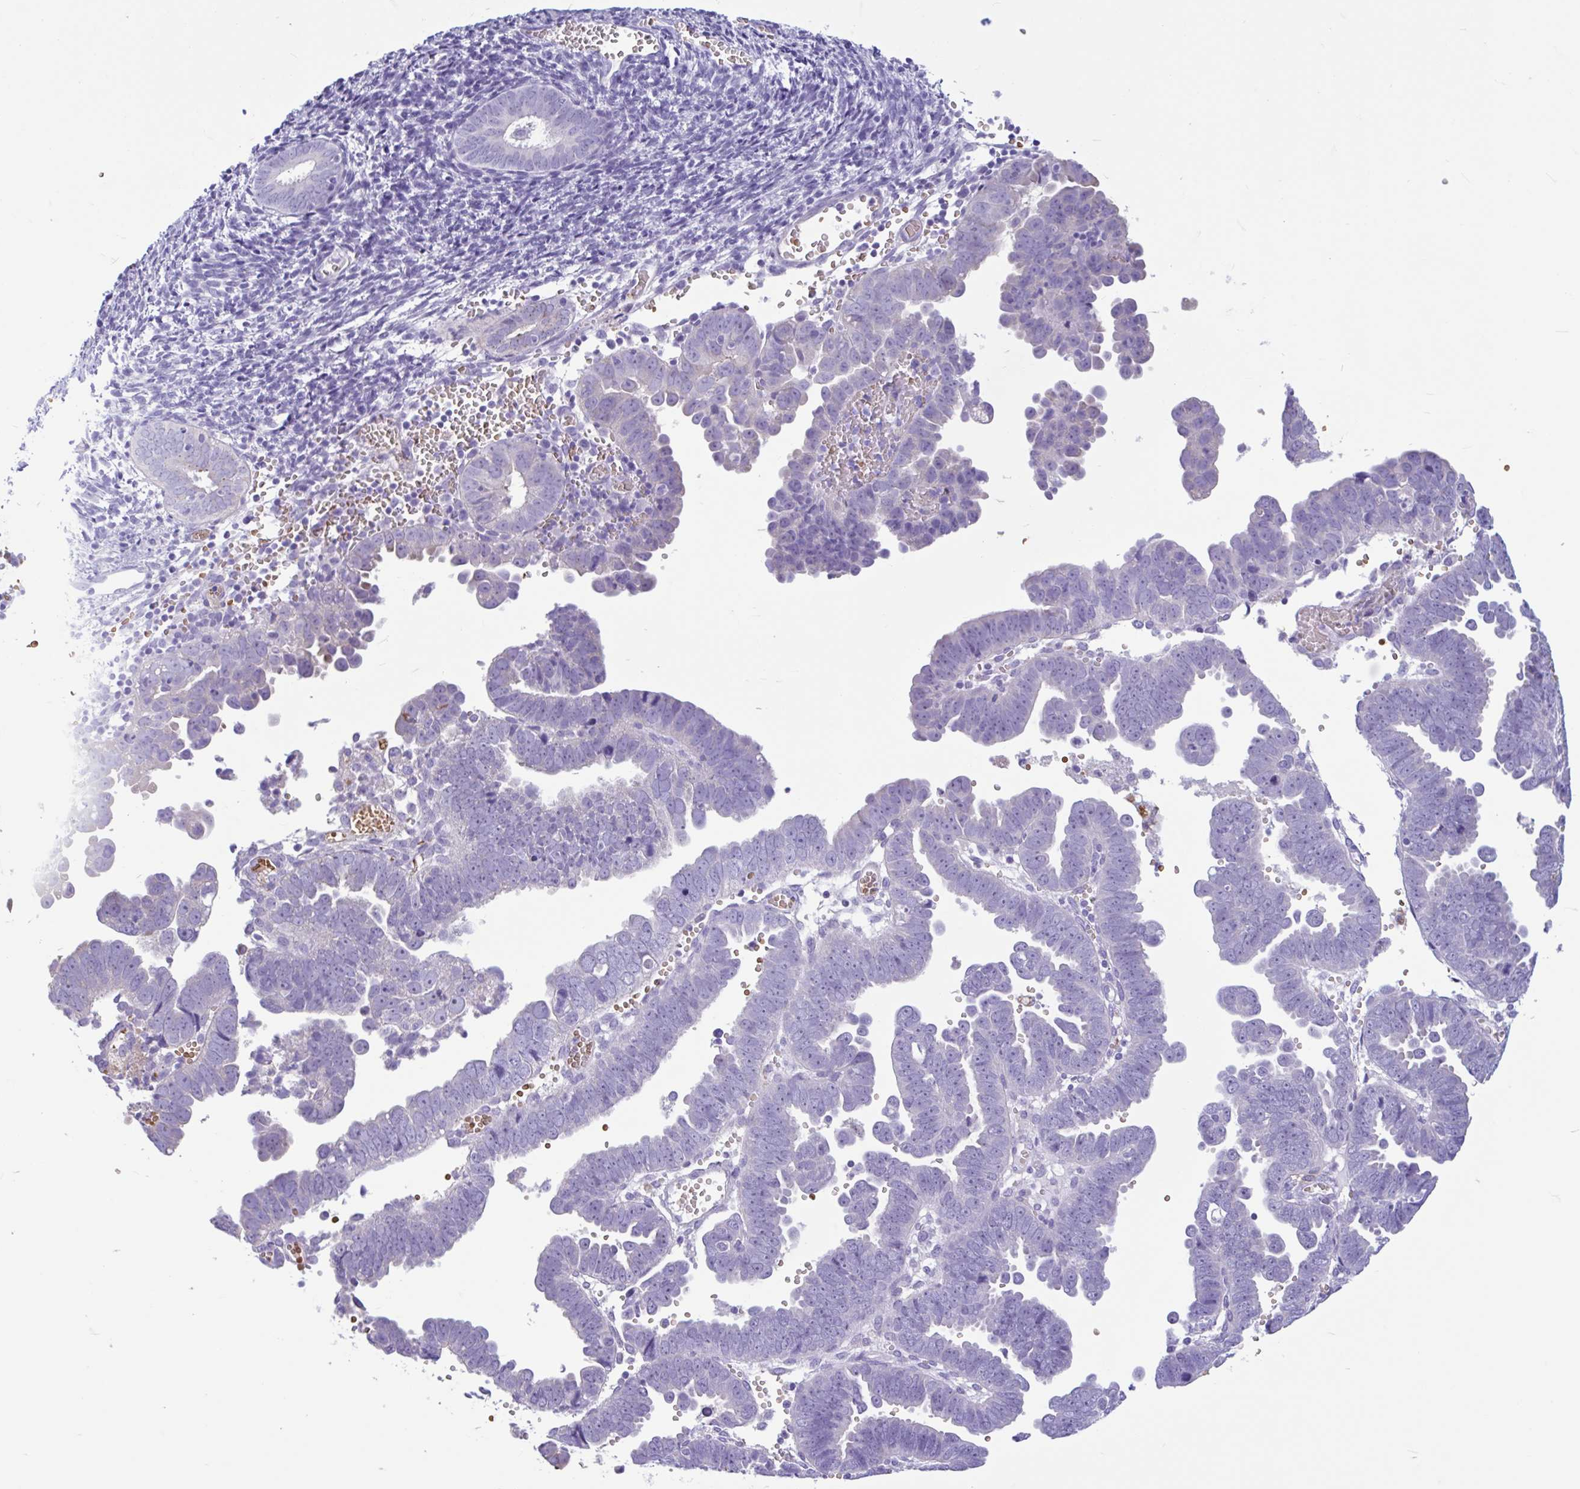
{"staining": {"intensity": "negative", "quantity": "none", "location": "none"}, "tissue": "endometrial cancer", "cell_type": "Tumor cells", "image_type": "cancer", "snomed": [{"axis": "morphology", "description": "Adenocarcinoma, NOS"}, {"axis": "topography", "description": "Endometrium"}], "caption": "Immunohistochemistry micrograph of neoplastic tissue: endometrial cancer (adenocarcinoma) stained with DAB exhibits no significant protein positivity in tumor cells. (DAB immunohistochemistry with hematoxylin counter stain).", "gene": "TMEM79", "patient": {"sex": "female", "age": 75}}